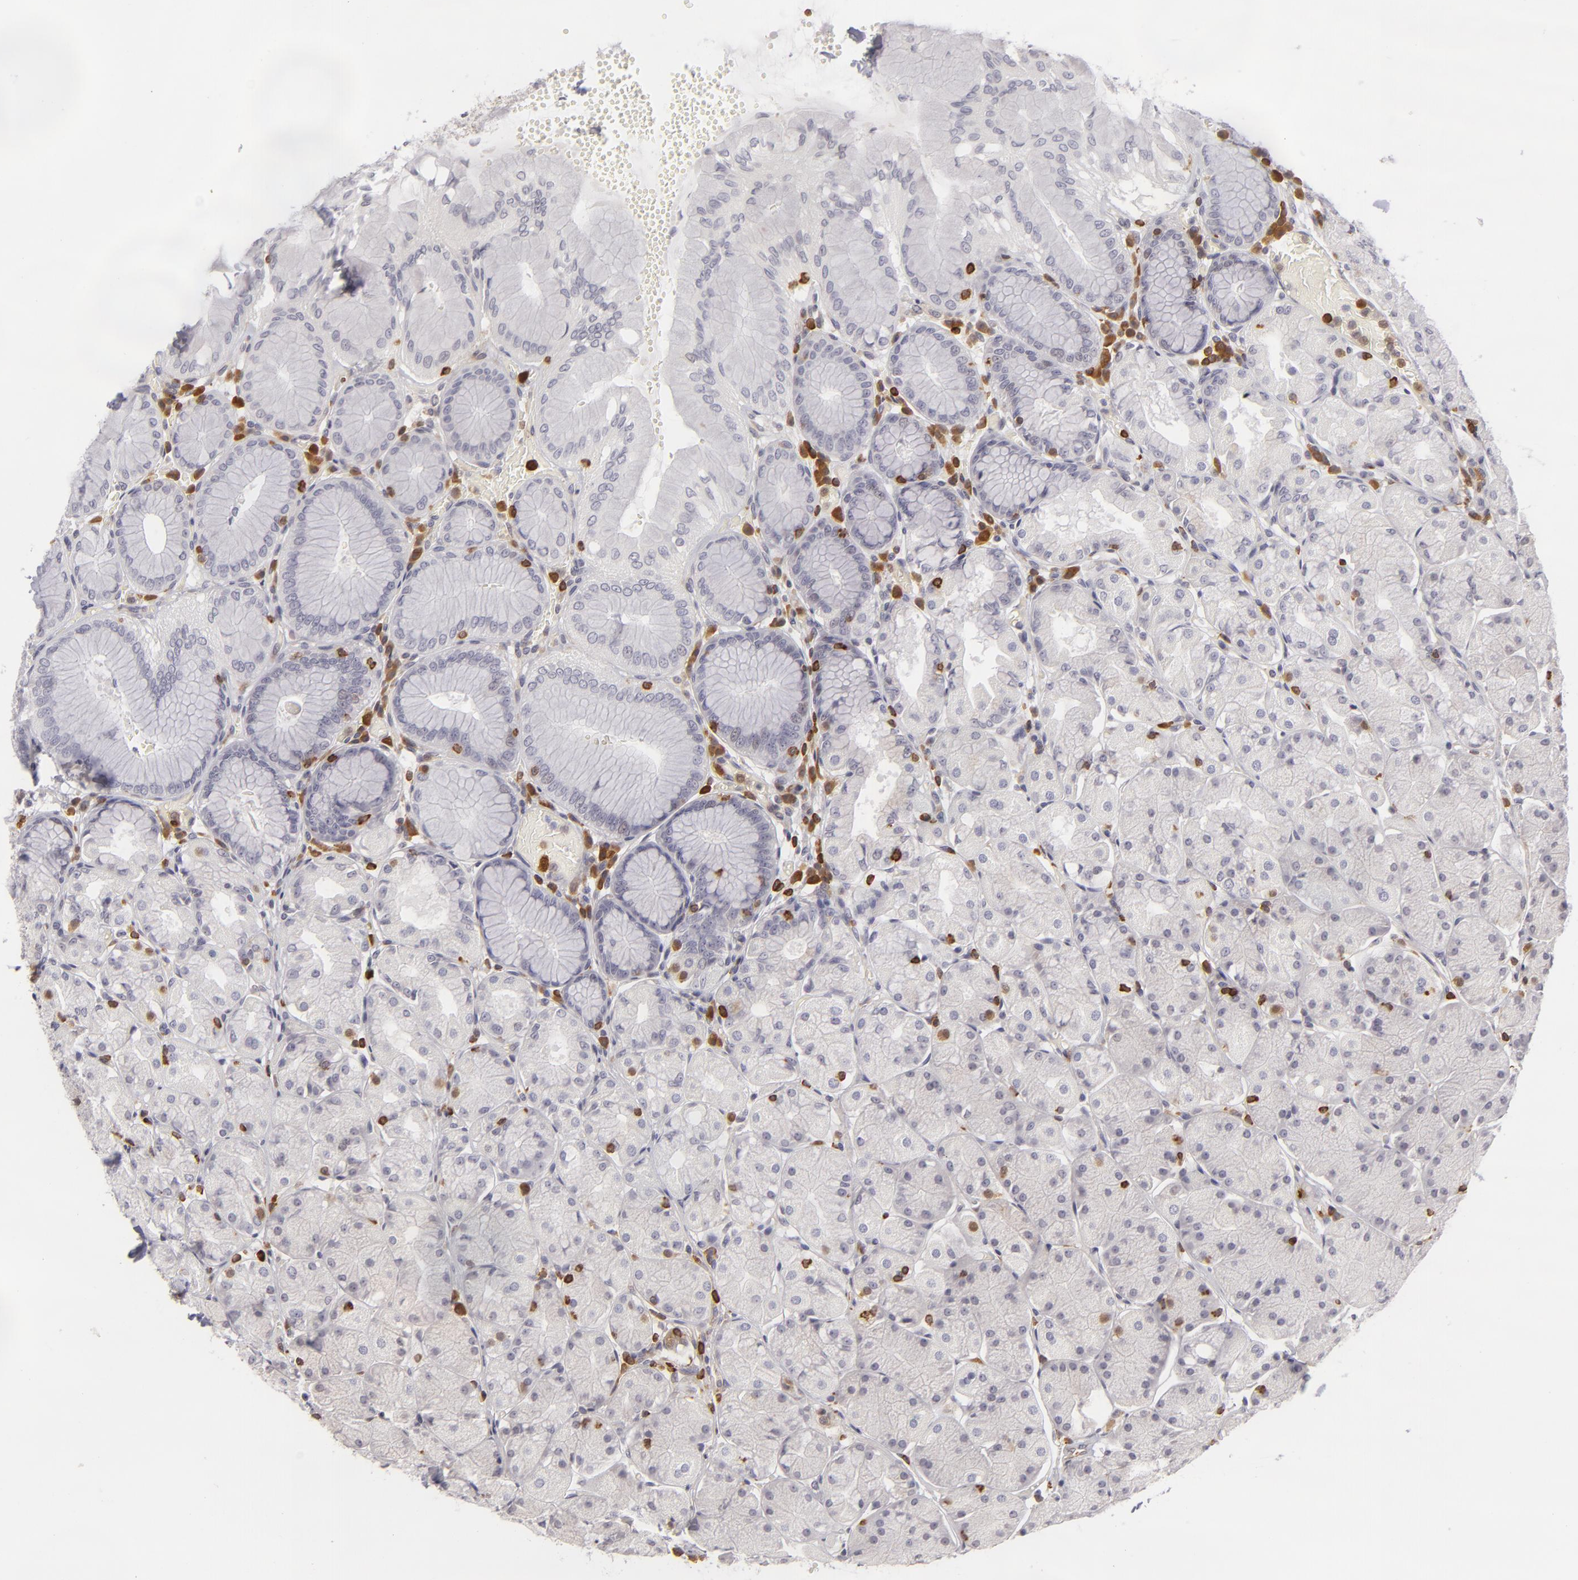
{"staining": {"intensity": "negative", "quantity": "none", "location": "none"}, "tissue": "stomach", "cell_type": "Glandular cells", "image_type": "normal", "snomed": [{"axis": "morphology", "description": "Normal tissue, NOS"}, {"axis": "topography", "description": "Stomach, upper"}, {"axis": "topography", "description": "Stomach"}], "caption": "Normal stomach was stained to show a protein in brown. There is no significant staining in glandular cells. Brightfield microscopy of immunohistochemistry stained with DAB (3,3'-diaminobenzidine) (brown) and hematoxylin (blue), captured at high magnification.", "gene": "APOBEC3G", "patient": {"sex": "male", "age": 76}}